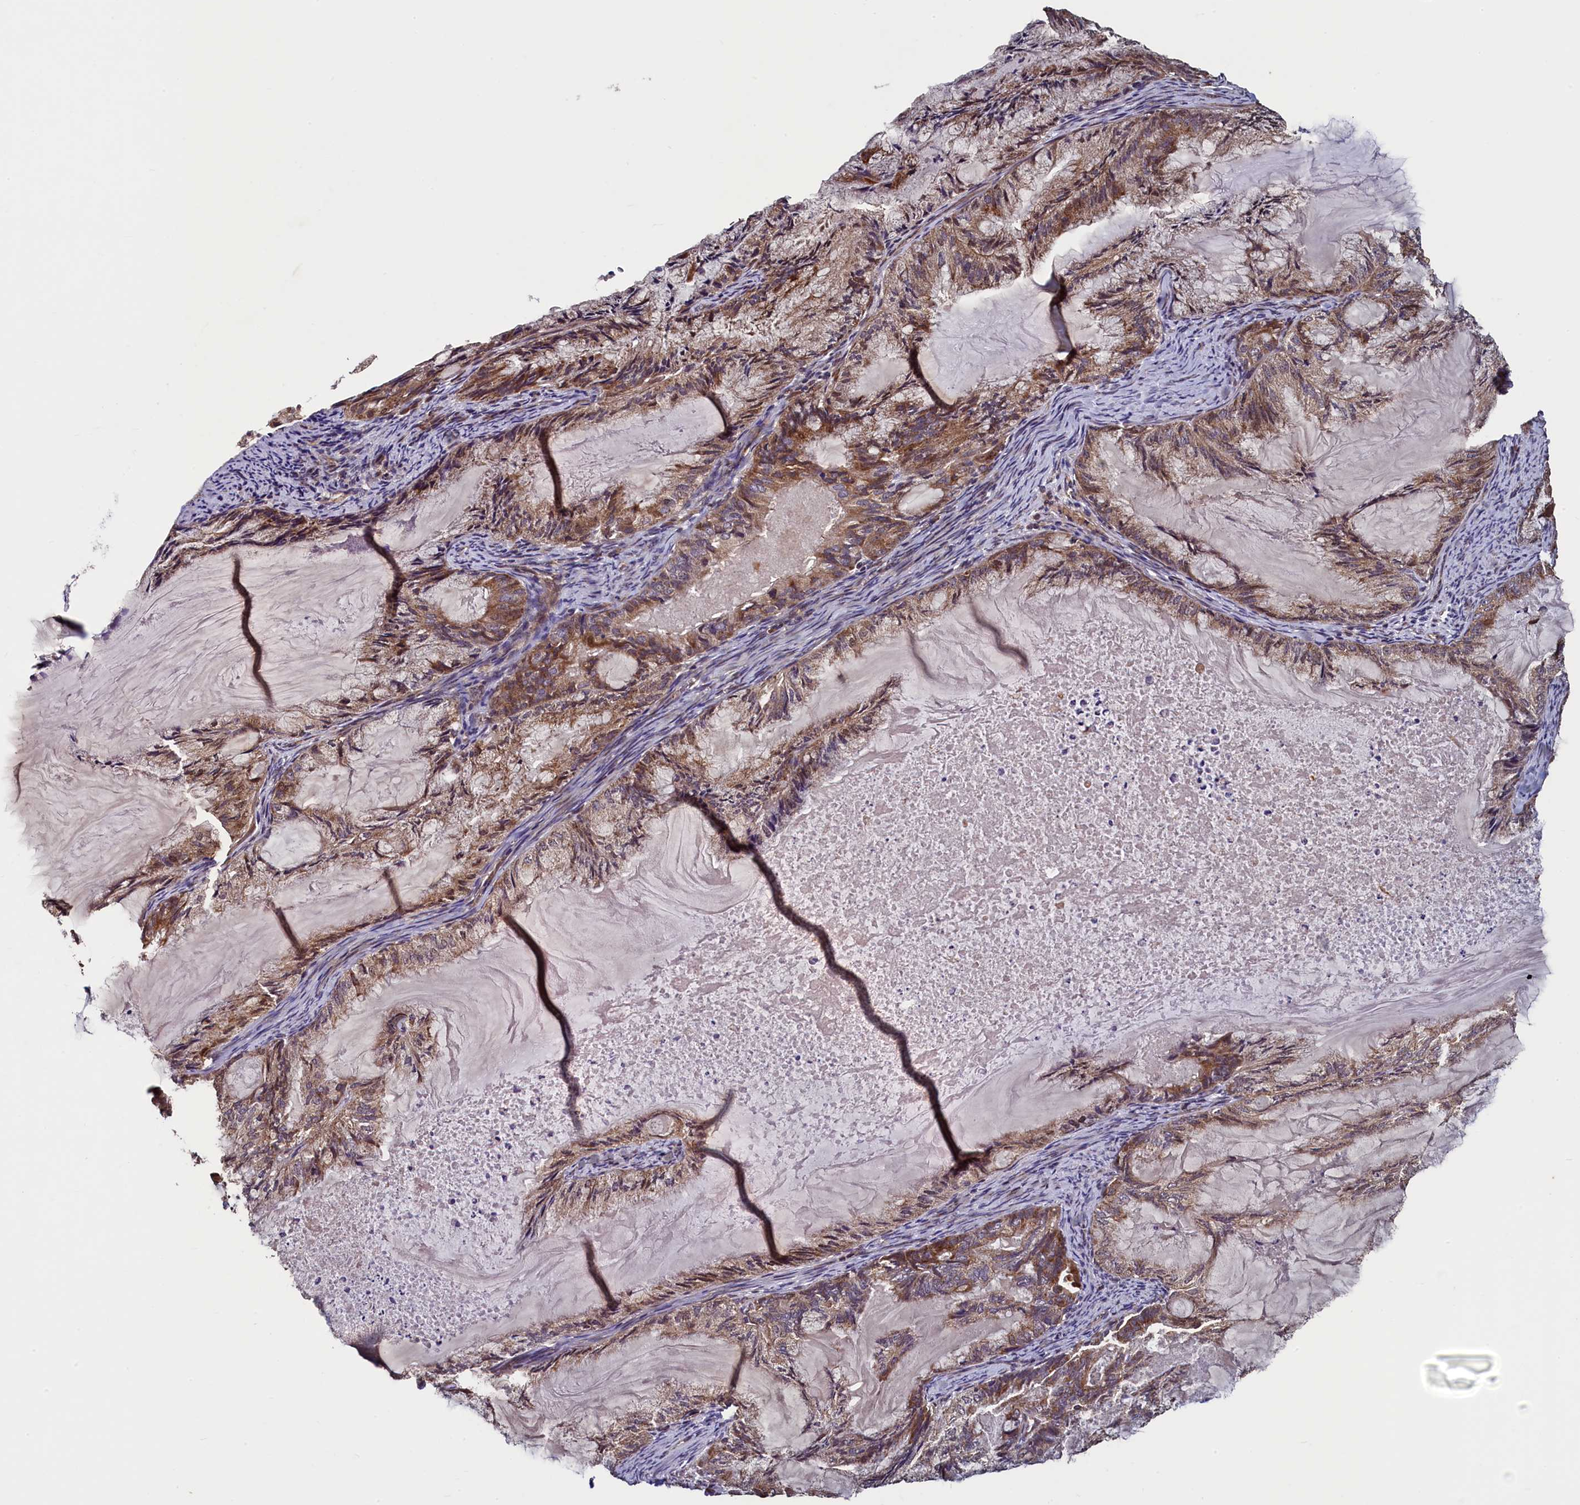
{"staining": {"intensity": "moderate", "quantity": ">75%", "location": "cytoplasmic/membranous"}, "tissue": "endometrial cancer", "cell_type": "Tumor cells", "image_type": "cancer", "snomed": [{"axis": "morphology", "description": "Adenocarcinoma, NOS"}, {"axis": "topography", "description": "Endometrium"}], "caption": "Immunohistochemistry image of neoplastic tissue: human endometrial cancer stained using immunohistochemistry exhibits medium levels of moderate protein expression localized specifically in the cytoplasmic/membranous of tumor cells, appearing as a cytoplasmic/membranous brown color.", "gene": "RBFA", "patient": {"sex": "female", "age": 86}}